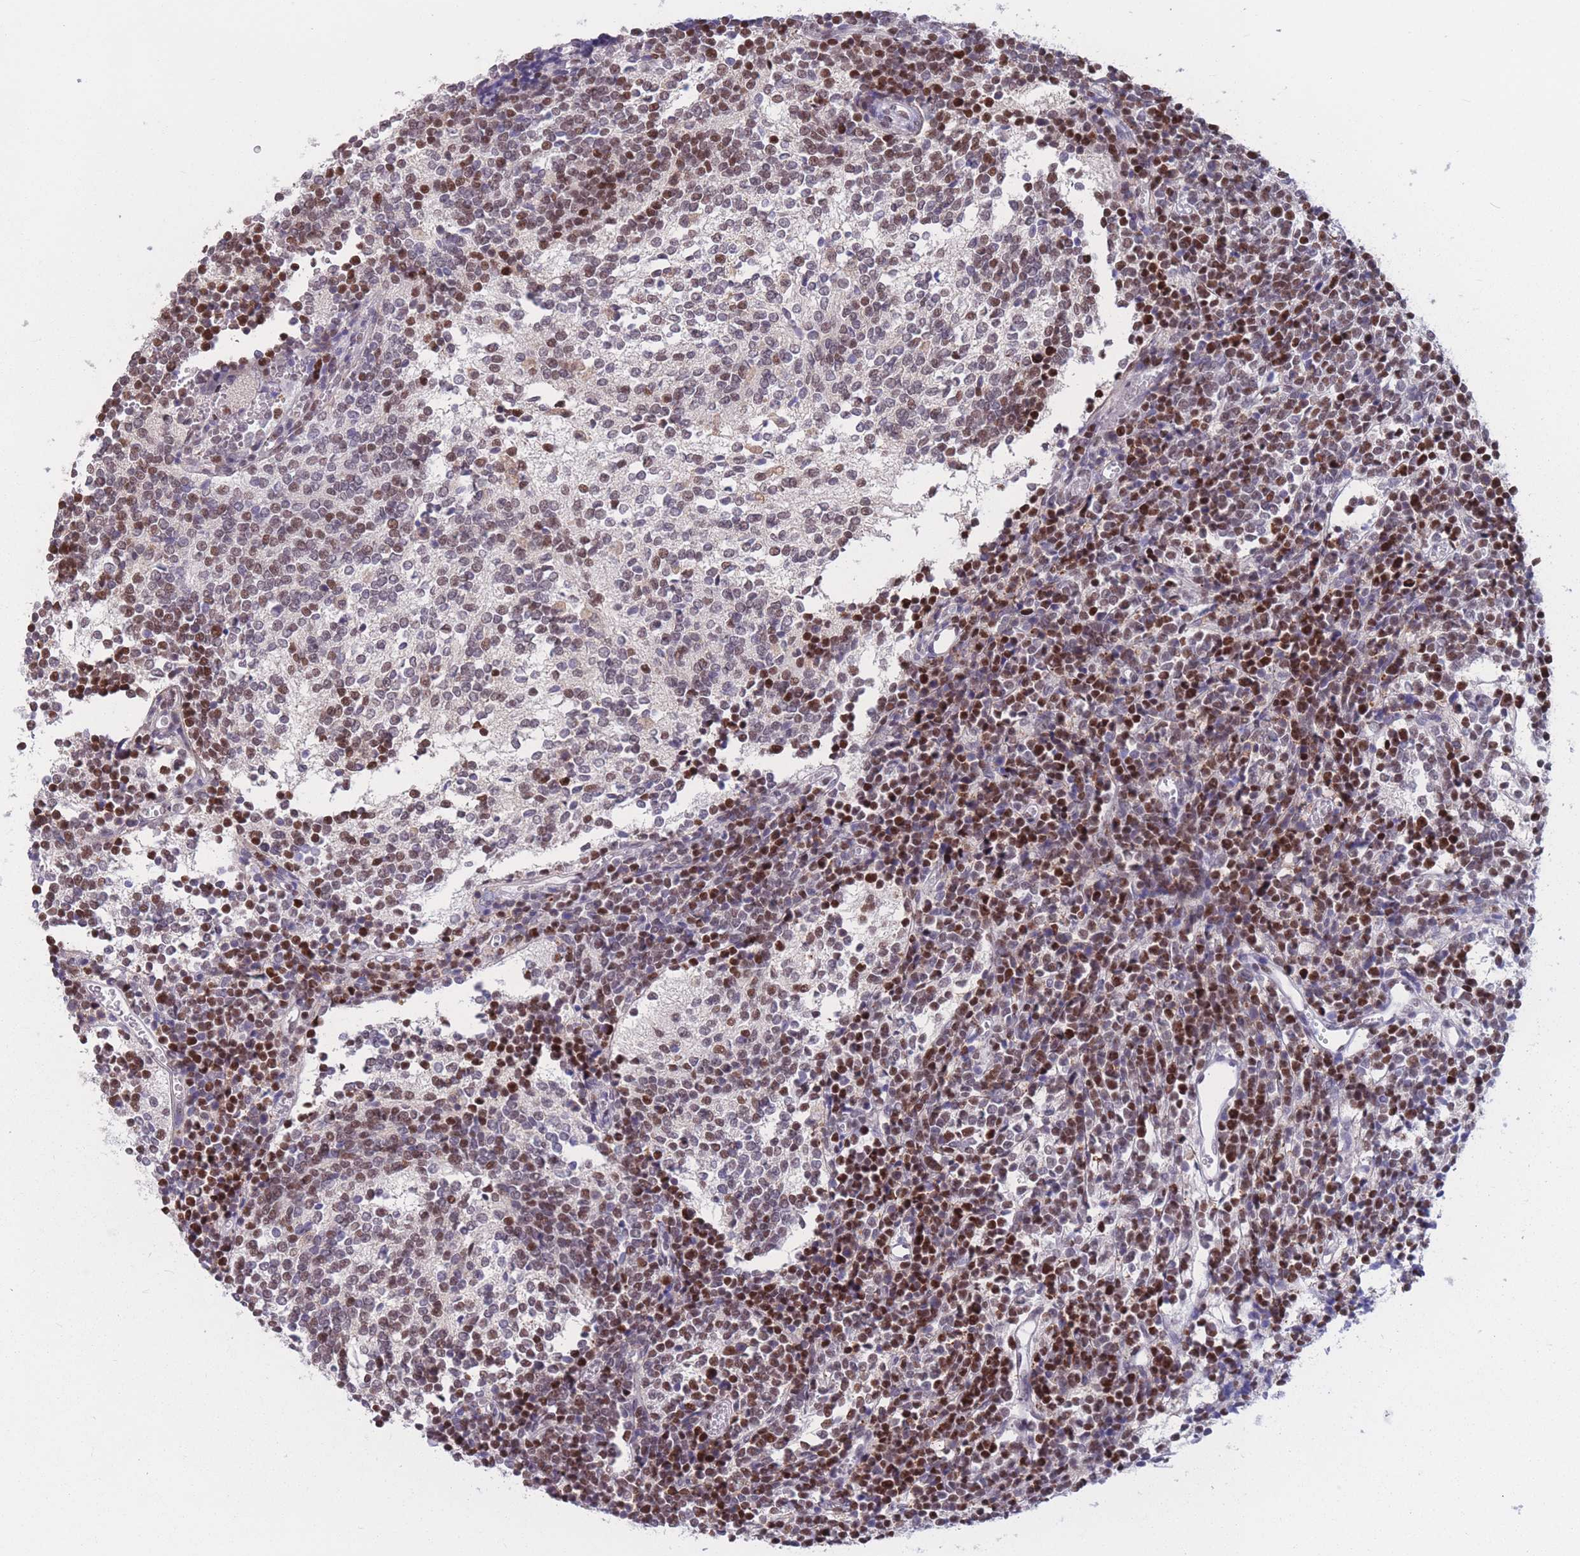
{"staining": {"intensity": "moderate", "quantity": ">75%", "location": "nuclear"}, "tissue": "glioma", "cell_type": "Tumor cells", "image_type": "cancer", "snomed": [{"axis": "morphology", "description": "Glioma, malignant, Low grade"}, {"axis": "topography", "description": "Brain"}], "caption": "High-magnification brightfield microscopy of glioma stained with DAB (brown) and counterstained with hematoxylin (blue). tumor cells exhibit moderate nuclear staining is identified in about>75% of cells.", "gene": "NASP", "patient": {"sex": "female", "age": 1}}